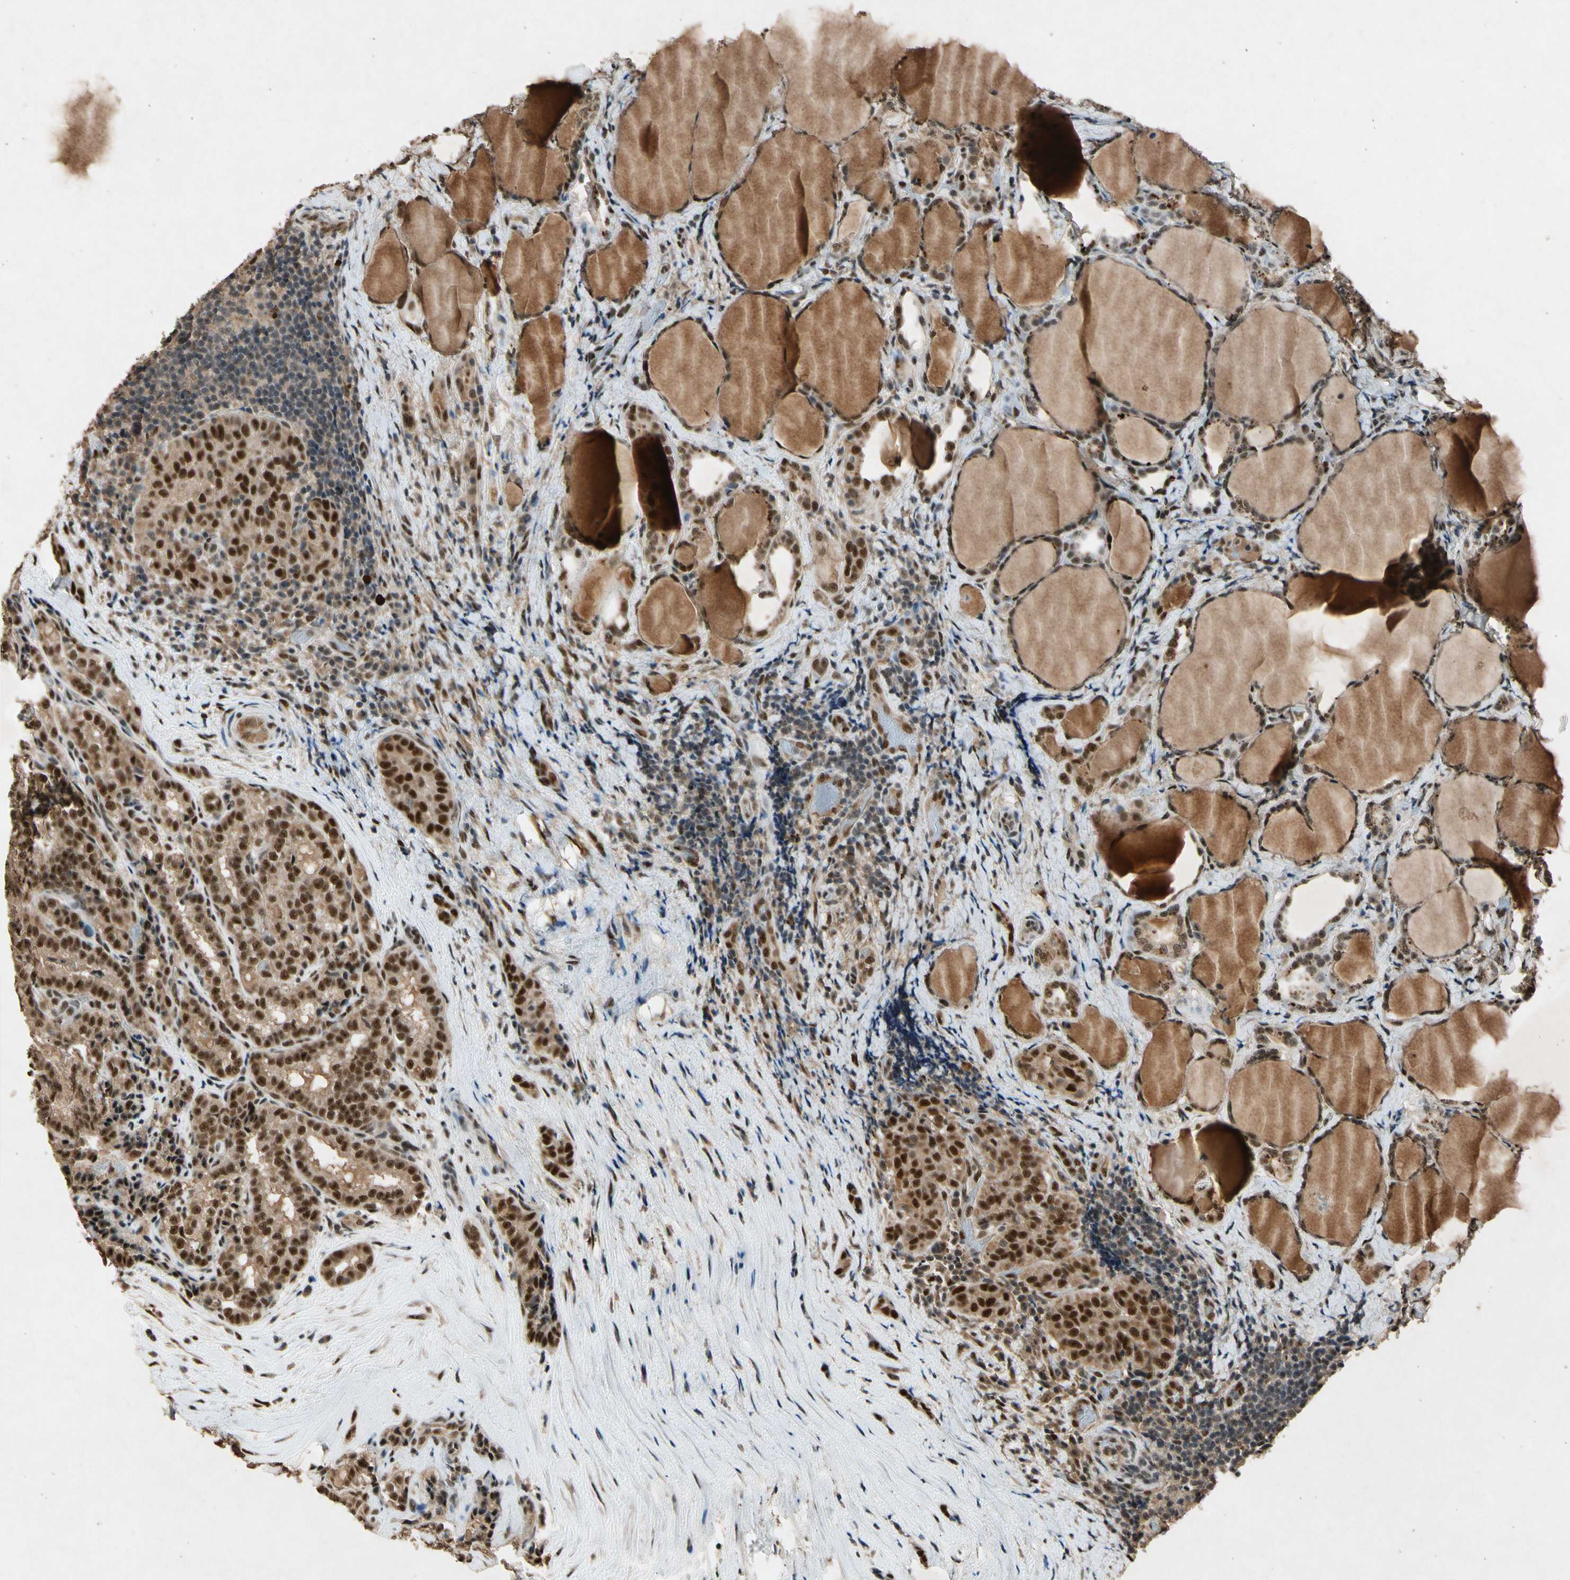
{"staining": {"intensity": "moderate", "quantity": ">75%", "location": "cytoplasmic/membranous,nuclear"}, "tissue": "thyroid cancer", "cell_type": "Tumor cells", "image_type": "cancer", "snomed": [{"axis": "morphology", "description": "Normal tissue, NOS"}, {"axis": "morphology", "description": "Papillary adenocarcinoma, NOS"}, {"axis": "topography", "description": "Thyroid gland"}], "caption": "Immunohistochemical staining of thyroid papillary adenocarcinoma reveals medium levels of moderate cytoplasmic/membranous and nuclear staining in approximately >75% of tumor cells. (Brightfield microscopy of DAB IHC at high magnification).", "gene": "PML", "patient": {"sex": "female", "age": 30}}